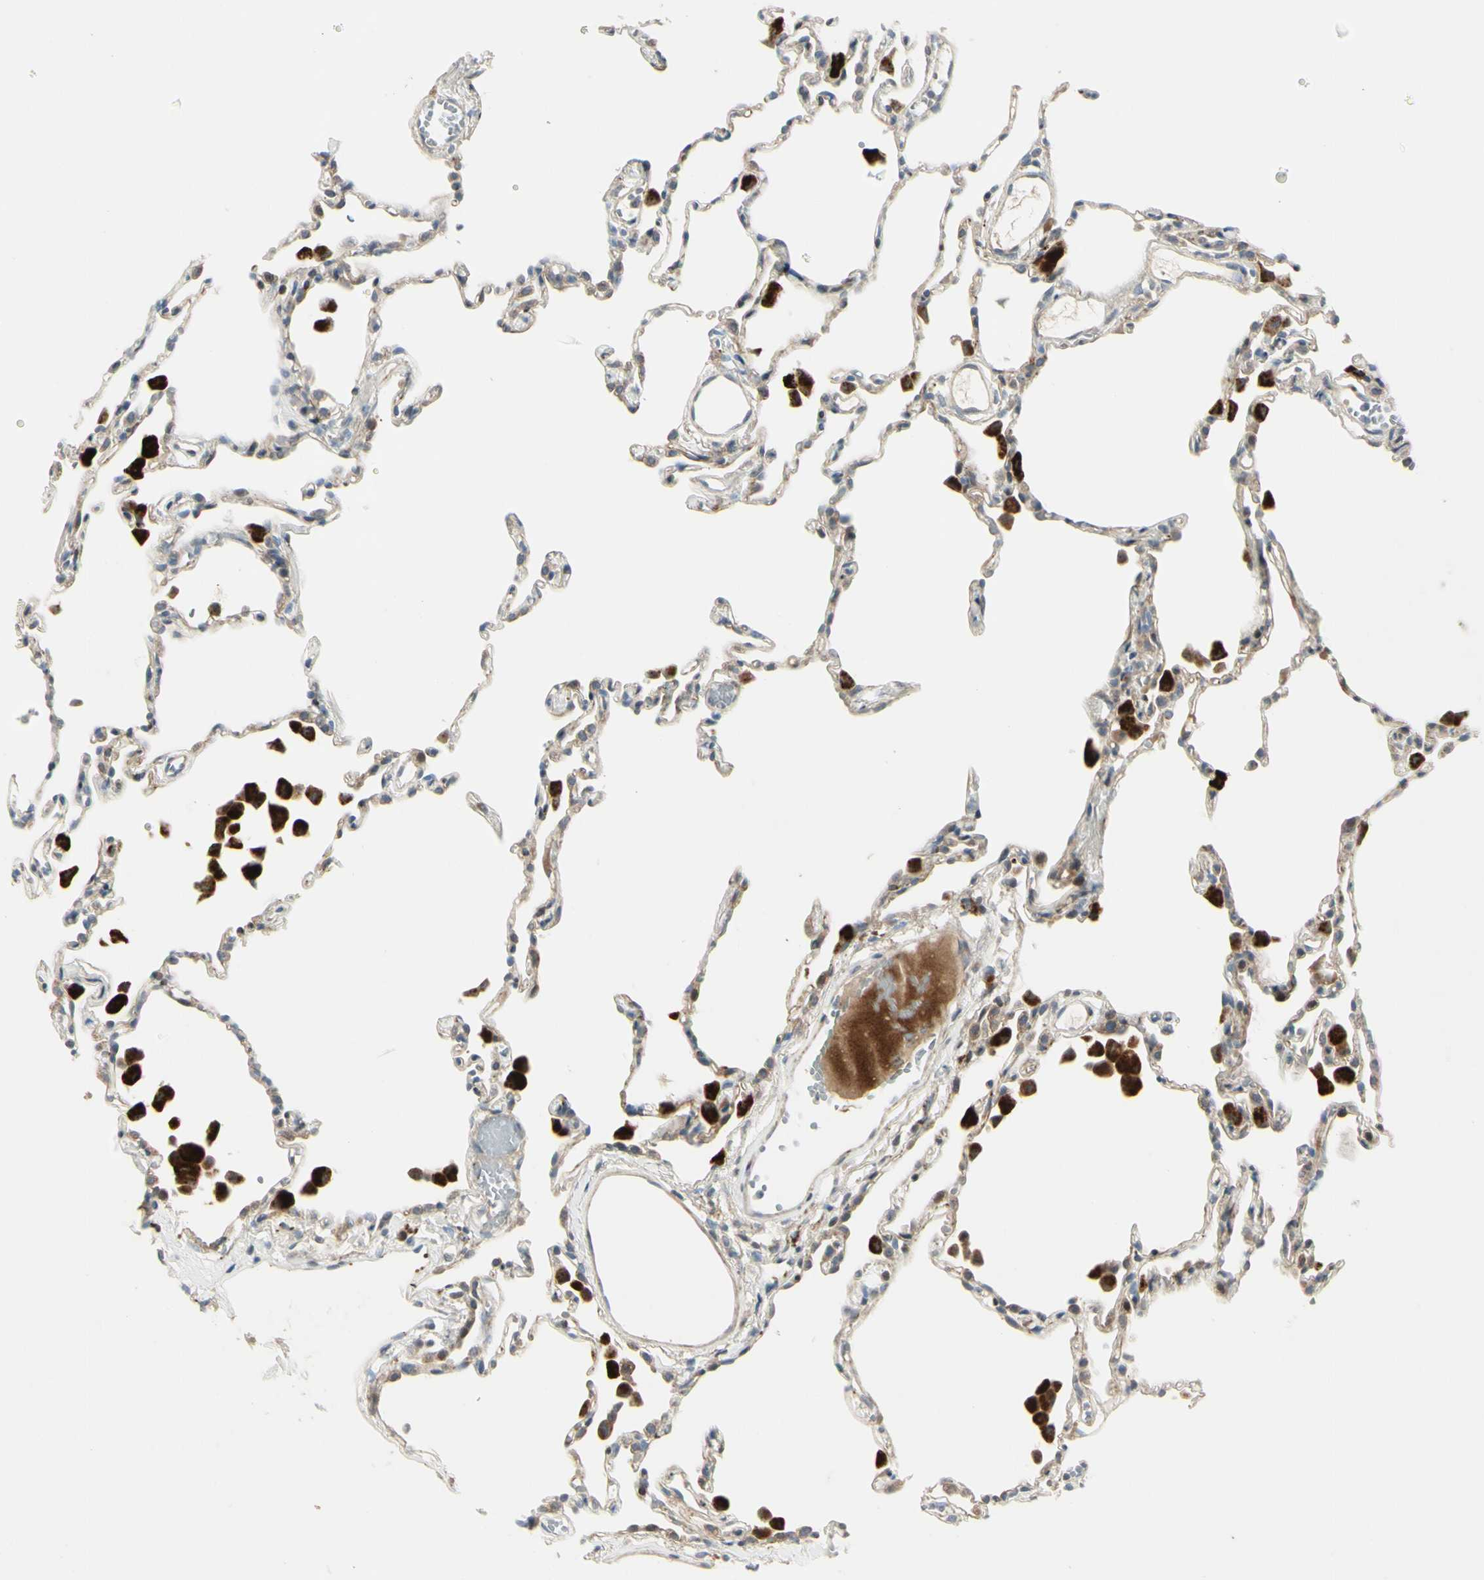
{"staining": {"intensity": "weak", "quantity": "25%-75%", "location": "cytoplasmic/membranous"}, "tissue": "lung", "cell_type": "Alveolar cells", "image_type": "normal", "snomed": [{"axis": "morphology", "description": "Normal tissue, NOS"}, {"axis": "topography", "description": "Lung"}], "caption": "Protein expression analysis of unremarkable lung displays weak cytoplasmic/membranous staining in approximately 25%-75% of alveolar cells. (DAB = brown stain, brightfield microscopy at high magnification).", "gene": "NDFIP1", "patient": {"sex": "female", "age": 49}}